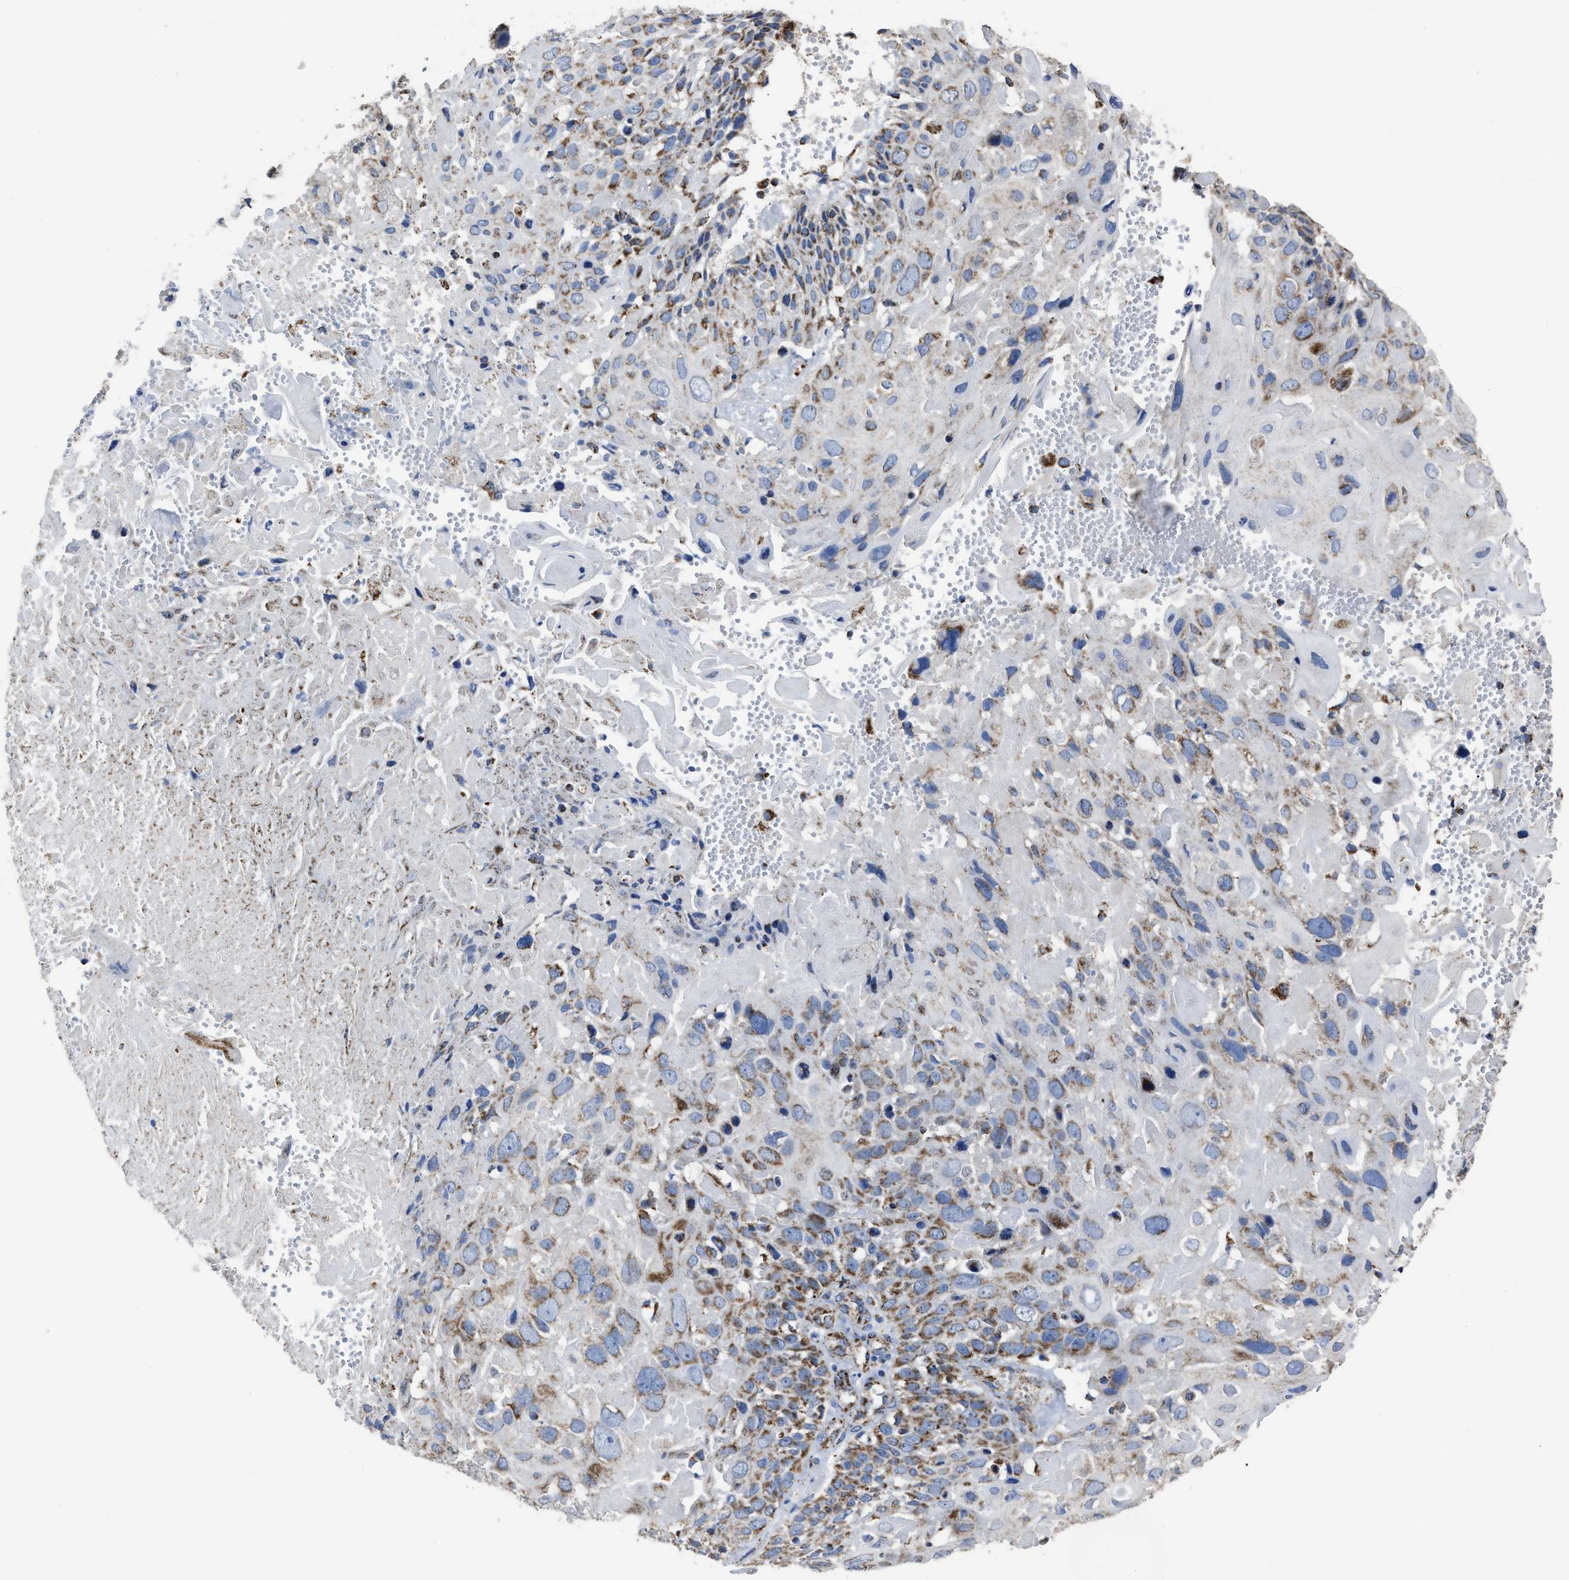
{"staining": {"intensity": "moderate", "quantity": ">75%", "location": "cytoplasmic/membranous"}, "tissue": "cervical cancer", "cell_type": "Tumor cells", "image_type": "cancer", "snomed": [{"axis": "morphology", "description": "Squamous cell carcinoma, NOS"}, {"axis": "topography", "description": "Cervix"}], "caption": "The micrograph reveals a brown stain indicating the presence of a protein in the cytoplasmic/membranous of tumor cells in squamous cell carcinoma (cervical).", "gene": "NDUFV3", "patient": {"sex": "female", "age": 74}}